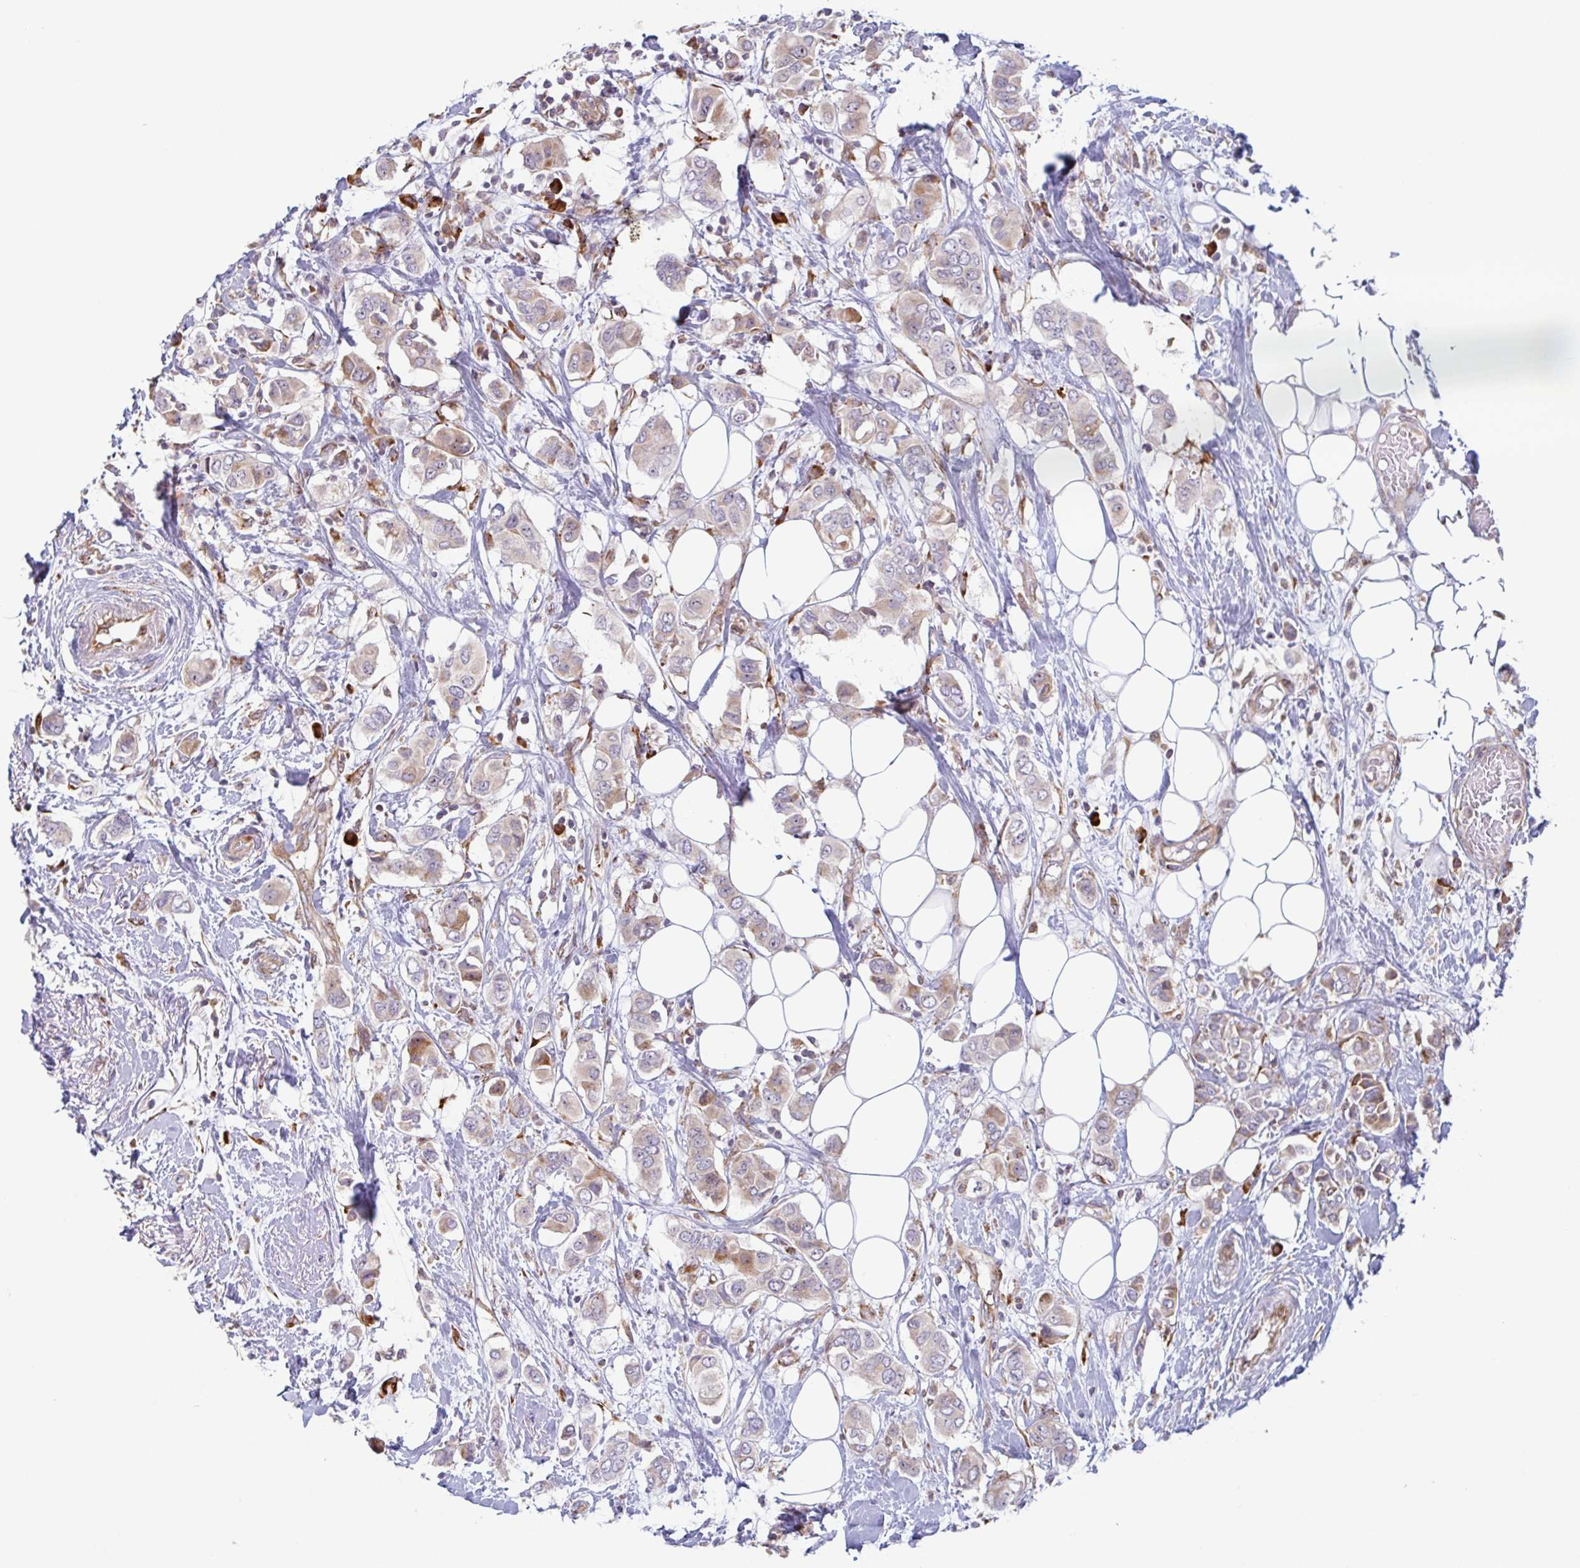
{"staining": {"intensity": "moderate", "quantity": "<25%", "location": "cytoplasmic/membranous"}, "tissue": "breast cancer", "cell_type": "Tumor cells", "image_type": "cancer", "snomed": [{"axis": "morphology", "description": "Lobular carcinoma"}, {"axis": "topography", "description": "Breast"}], "caption": "Immunohistochemical staining of lobular carcinoma (breast) displays low levels of moderate cytoplasmic/membranous staining in approximately <25% of tumor cells.", "gene": "RIT1", "patient": {"sex": "female", "age": 51}}